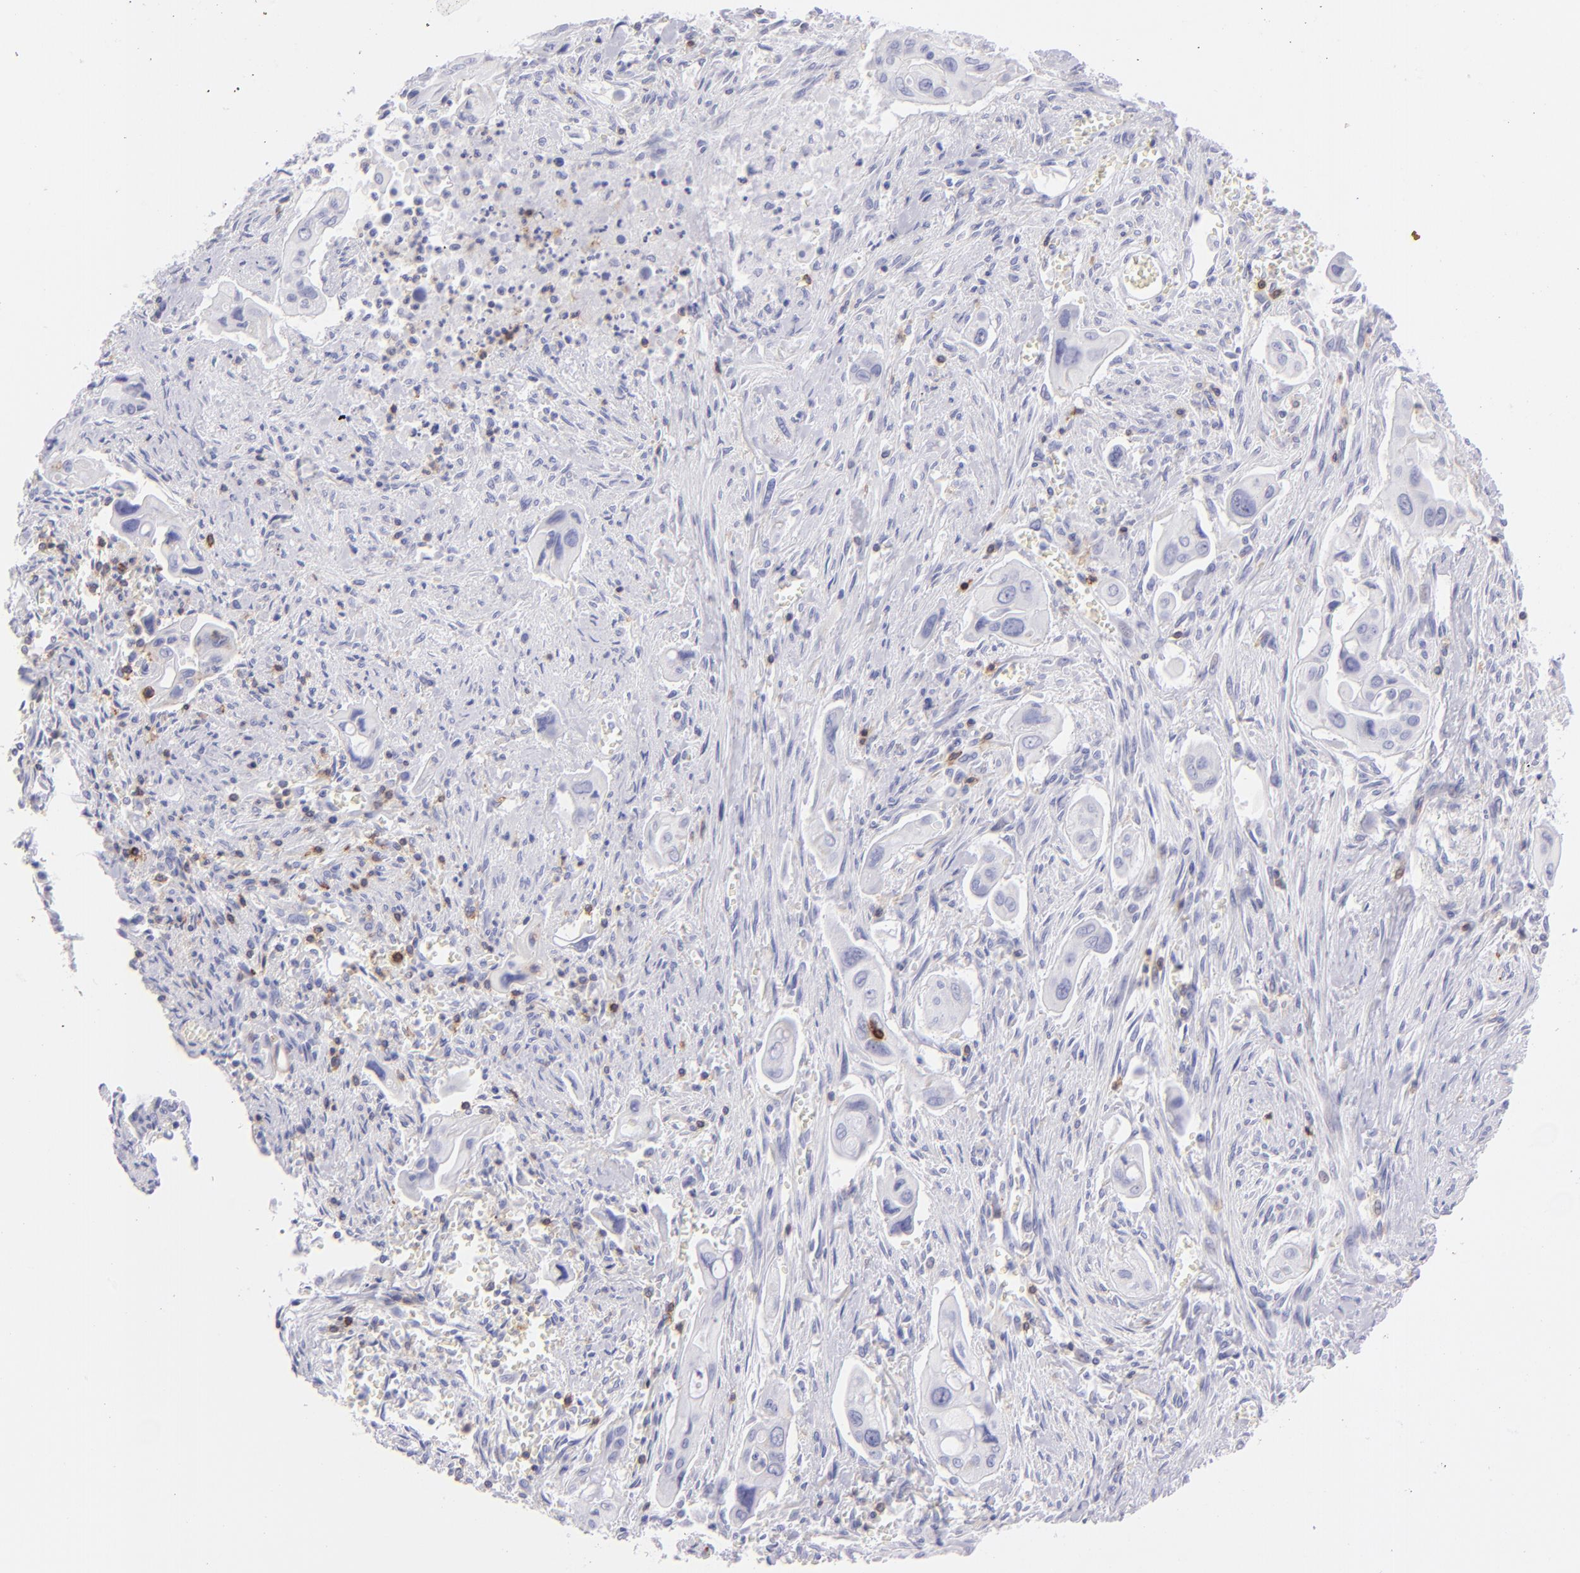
{"staining": {"intensity": "negative", "quantity": "none", "location": "none"}, "tissue": "pancreatic cancer", "cell_type": "Tumor cells", "image_type": "cancer", "snomed": [{"axis": "morphology", "description": "Adenocarcinoma, NOS"}, {"axis": "topography", "description": "Pancreas"}], "caption": "IHC image of pancreatic cancer (adenocarcinoma) stained for a protein (brown), which reveals no staining in tumor cells.", "gene": "CD69", "patient": {"sex": "male", "age": 77}}